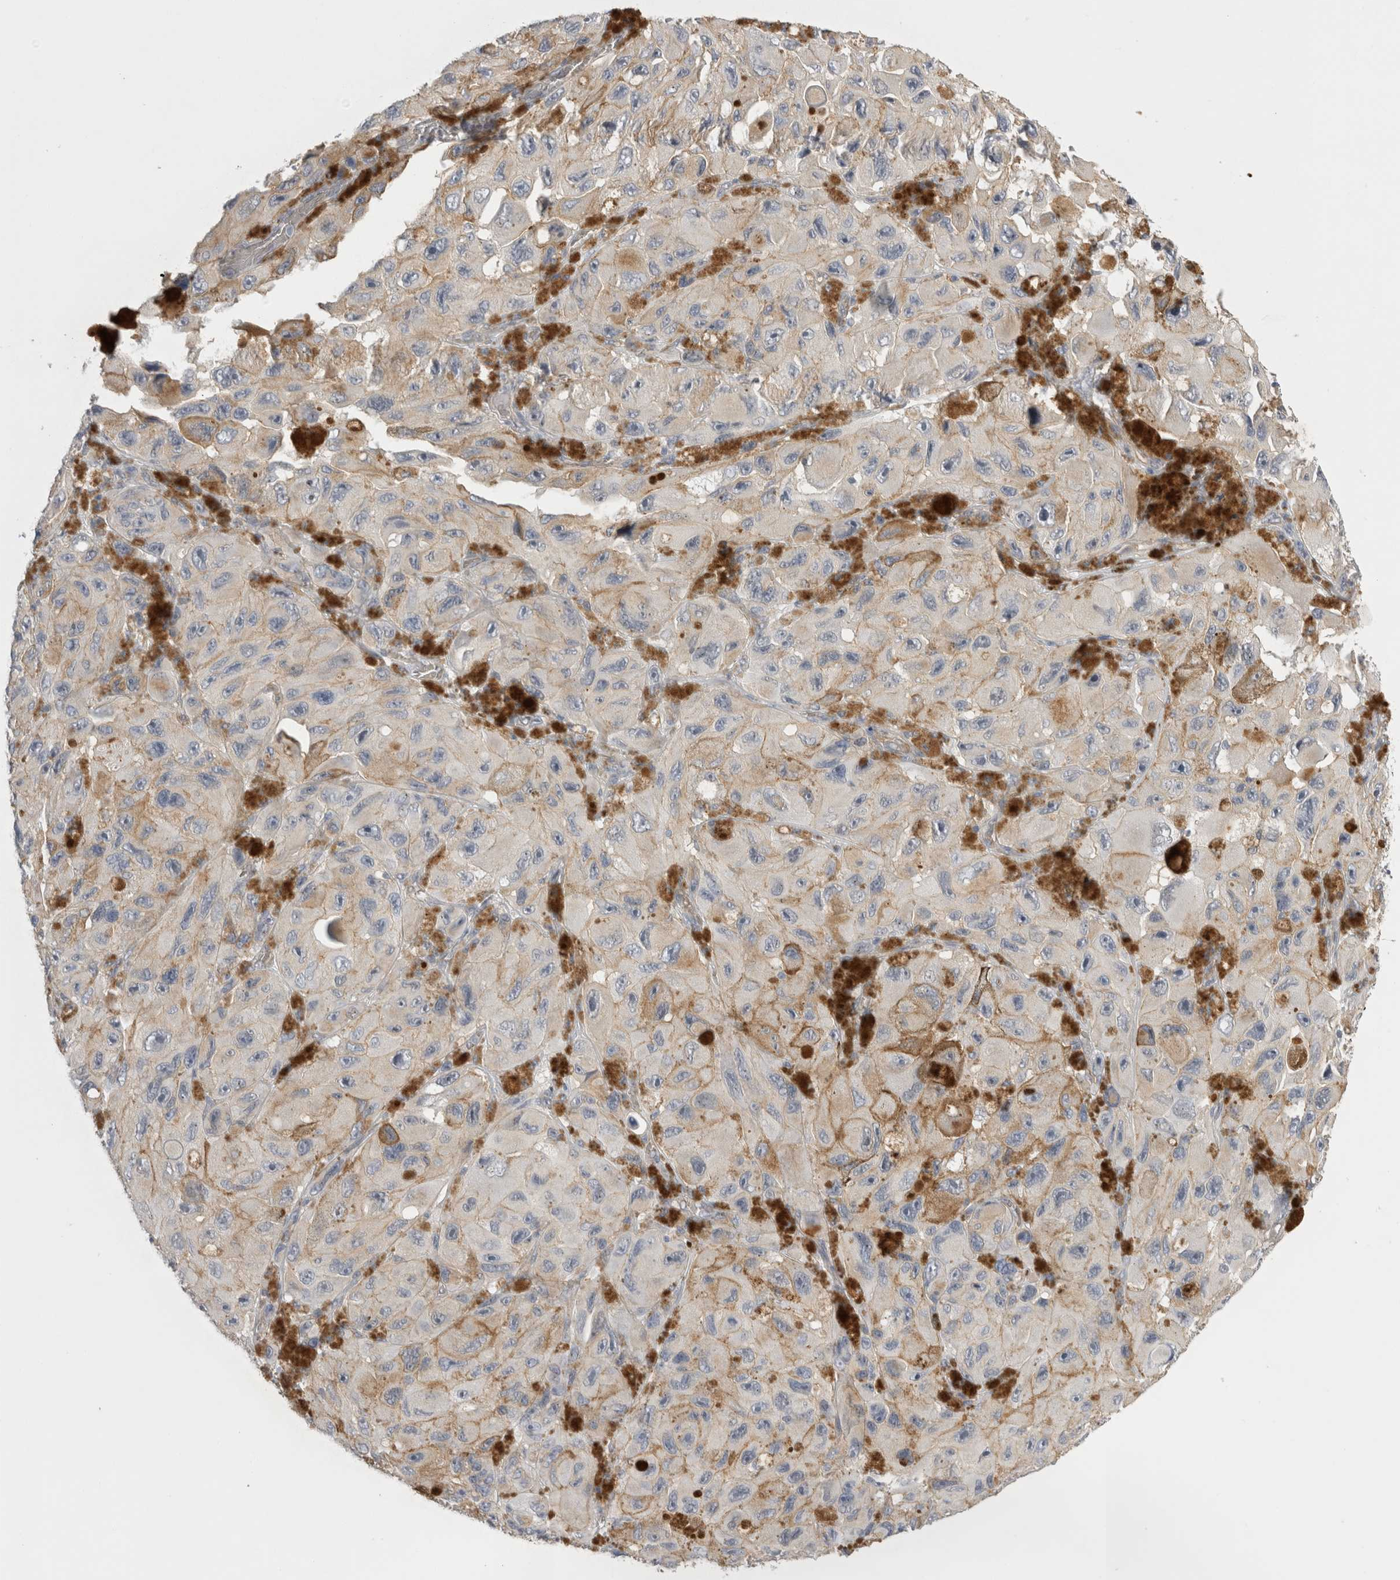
{"staining": {"intensity": "moderate", "quantity": "25%-75%", "location": "cytoplasmic/membranous"}, "tissue": "melanoma", "cell_type": "Tumor cells", "image_type": "cancer", "snomed": [{"axis": "morphology", "description": "Malignant melanoma, NOS"}, {"axis": "topography", "description": "Skin"}], "caption": "Malignant melanoma stained for a protein reveals moderate cytoplasmic/membranous positivity in tumor cells.", "gene": "VANGL1", "patient": {"sex": "female", "age": 73}}